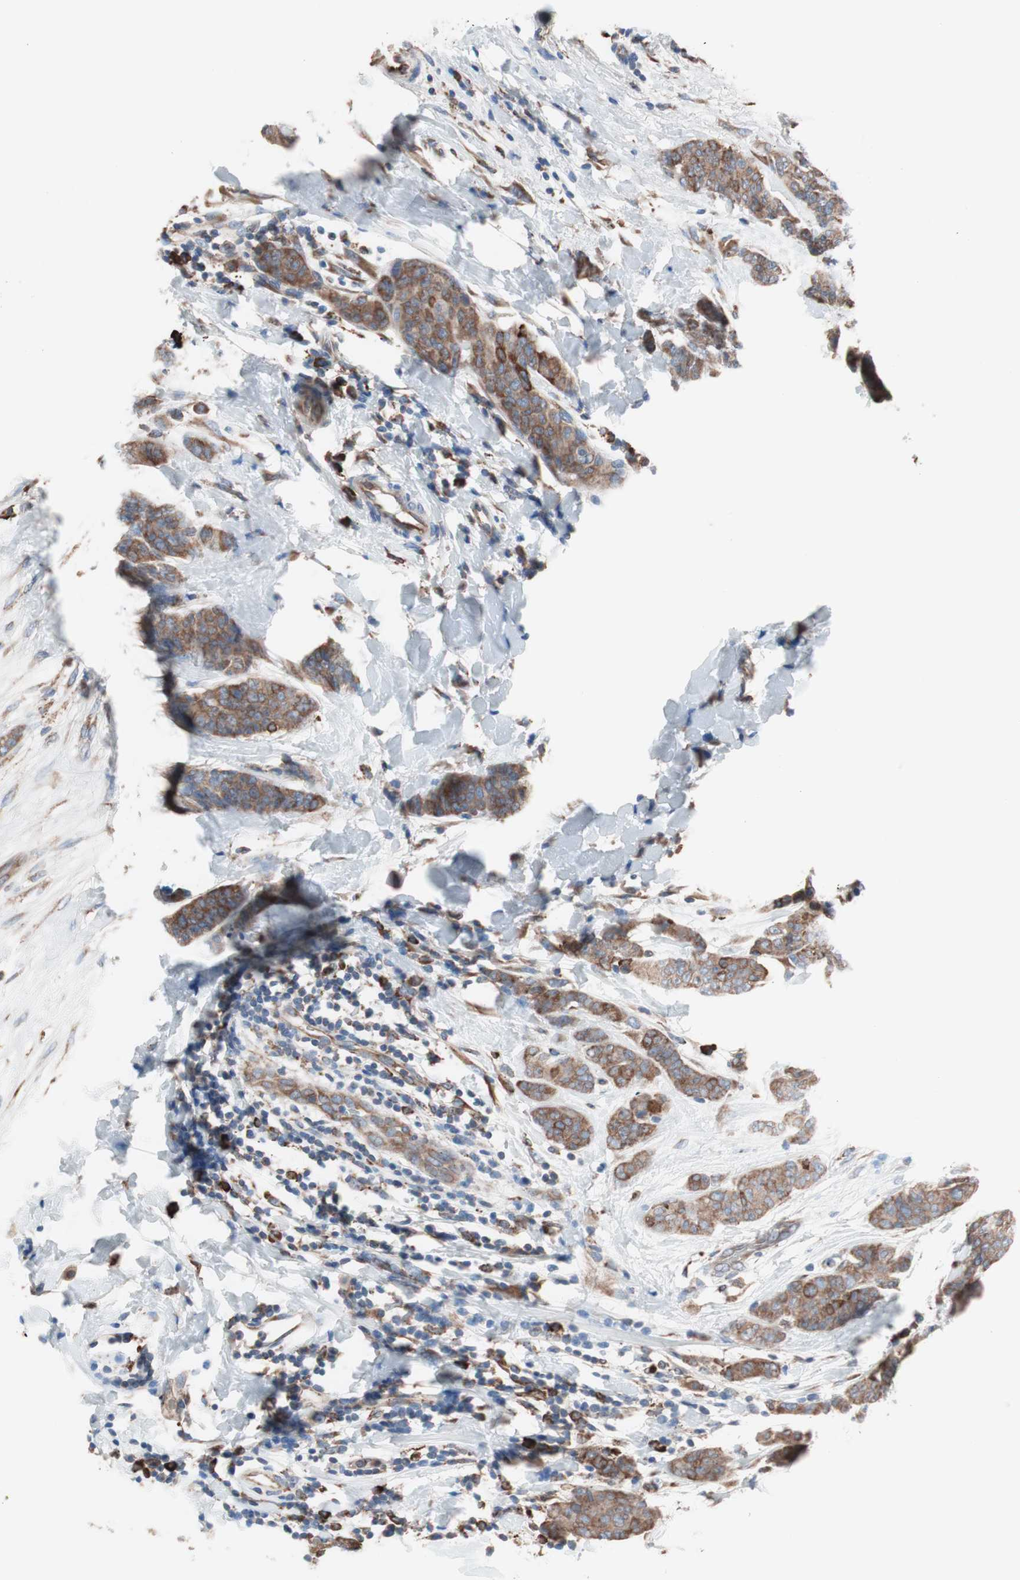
{"staining": {"intensity": "moderate", "quantity": "25%-75%", "location": "cytoplasmic/membranous"}, "tissue": "breast cancer", "cell_type": "Tumor cells", "image_type": "cancer", "snomed": [{"axis": "morphology", "description": "Duct carcinoma"}, {"axis": "topography", "description": "Breast"}], "caption": "DAB (3,3'-diaminobenzidine) immunohistochemical staining of breast cancer reveals moderate cytoplasmic/membranous protein positivity in approximately 25%-75% of tumor cells.", "gene": "SLC27A4", "patient": {"sex": "female", "age": 40}}